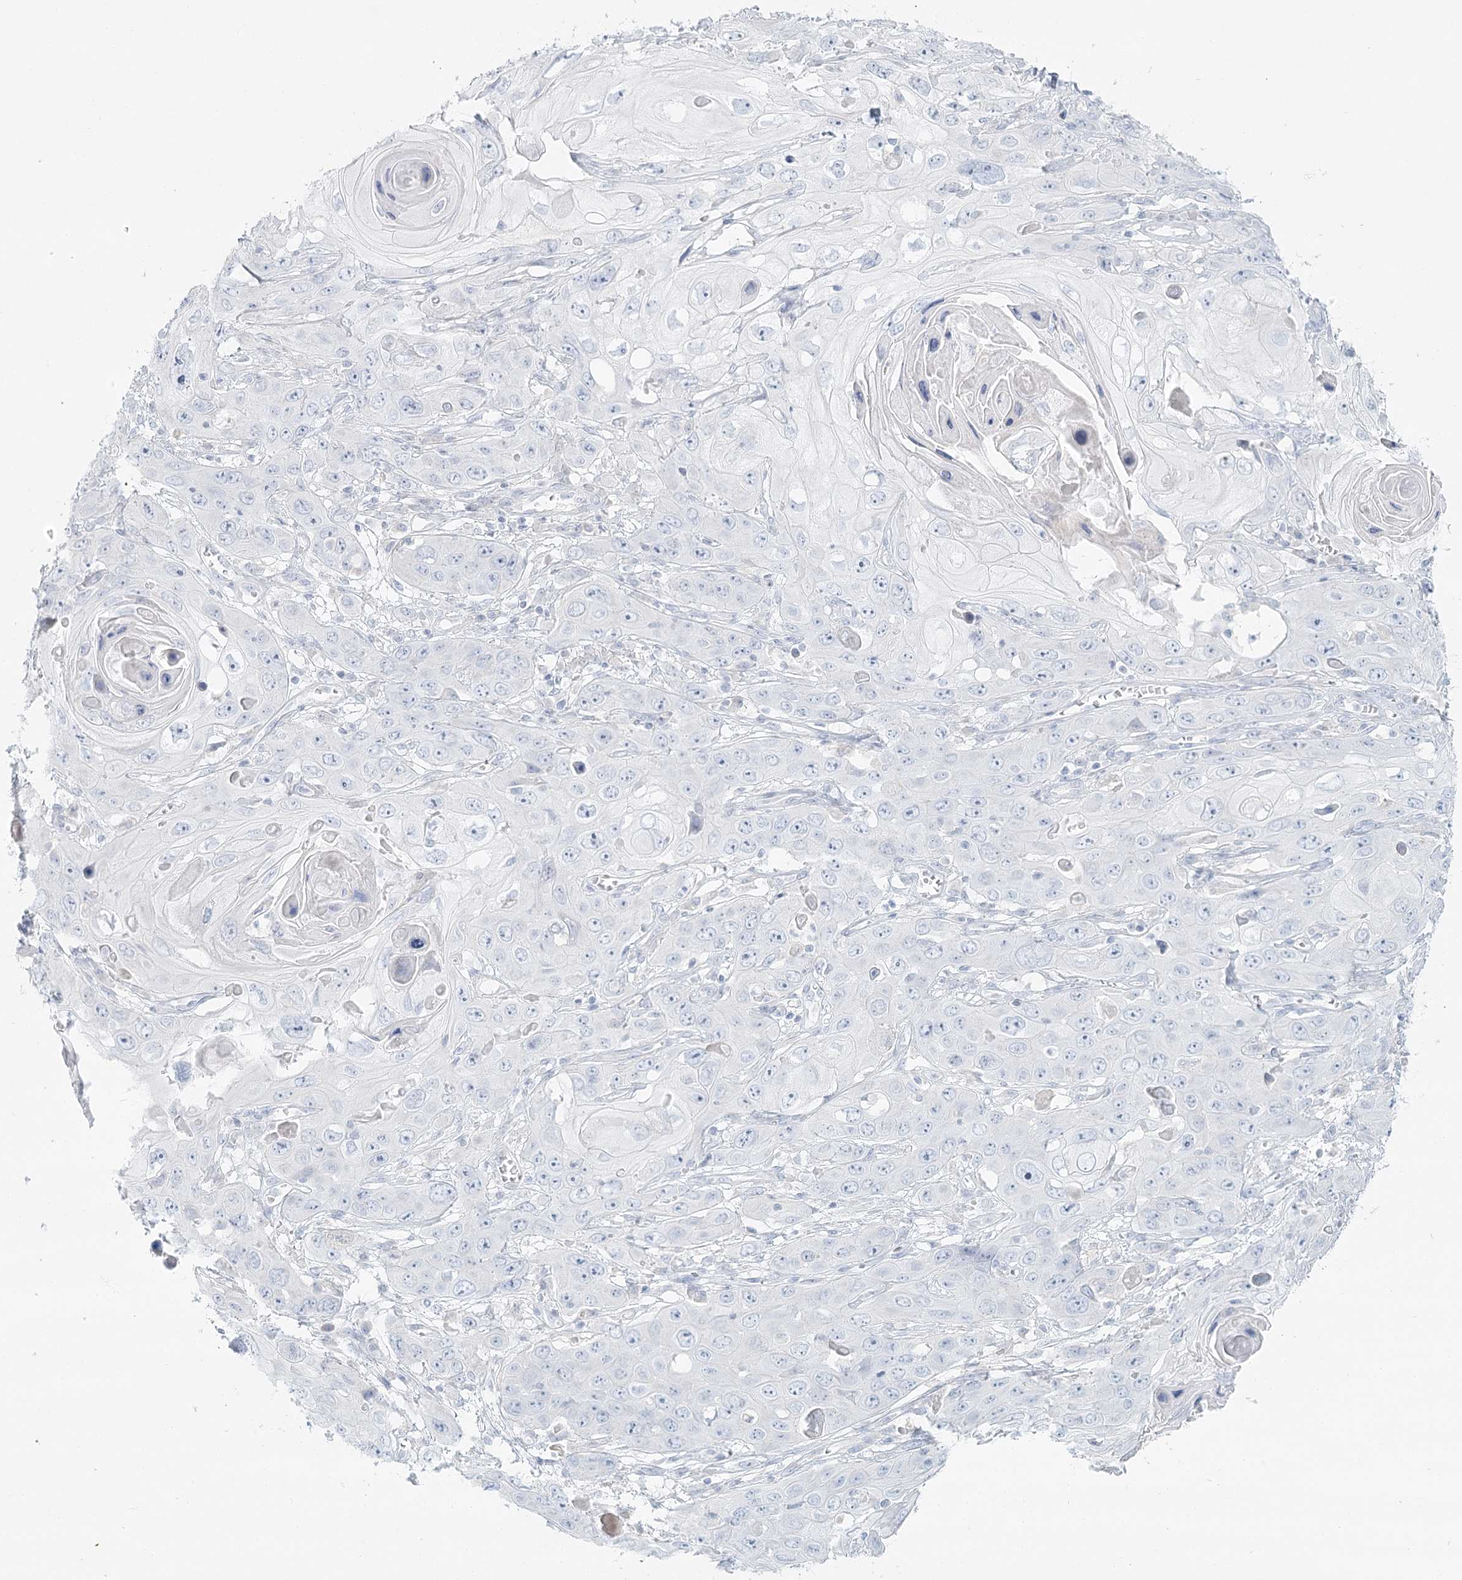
{"staining": {"intensity": "negative", "quantity": "none", "location": "none"}, "tissue": "skin cancer", "cell_type": "Tumor cells", "image_type": "cancer", "snomed": [{"axis": "morphology", "description": "Squamous cell carcinoma, NOS"}, {"axis": "topography", "description": "Skin"}], "caption": "Micrograph shows no protein expression in tumor cells of skin squamous cell carcinoma tissue.", "gene": "DMGDH", "patient": {"sex": "male", "age": 55}}